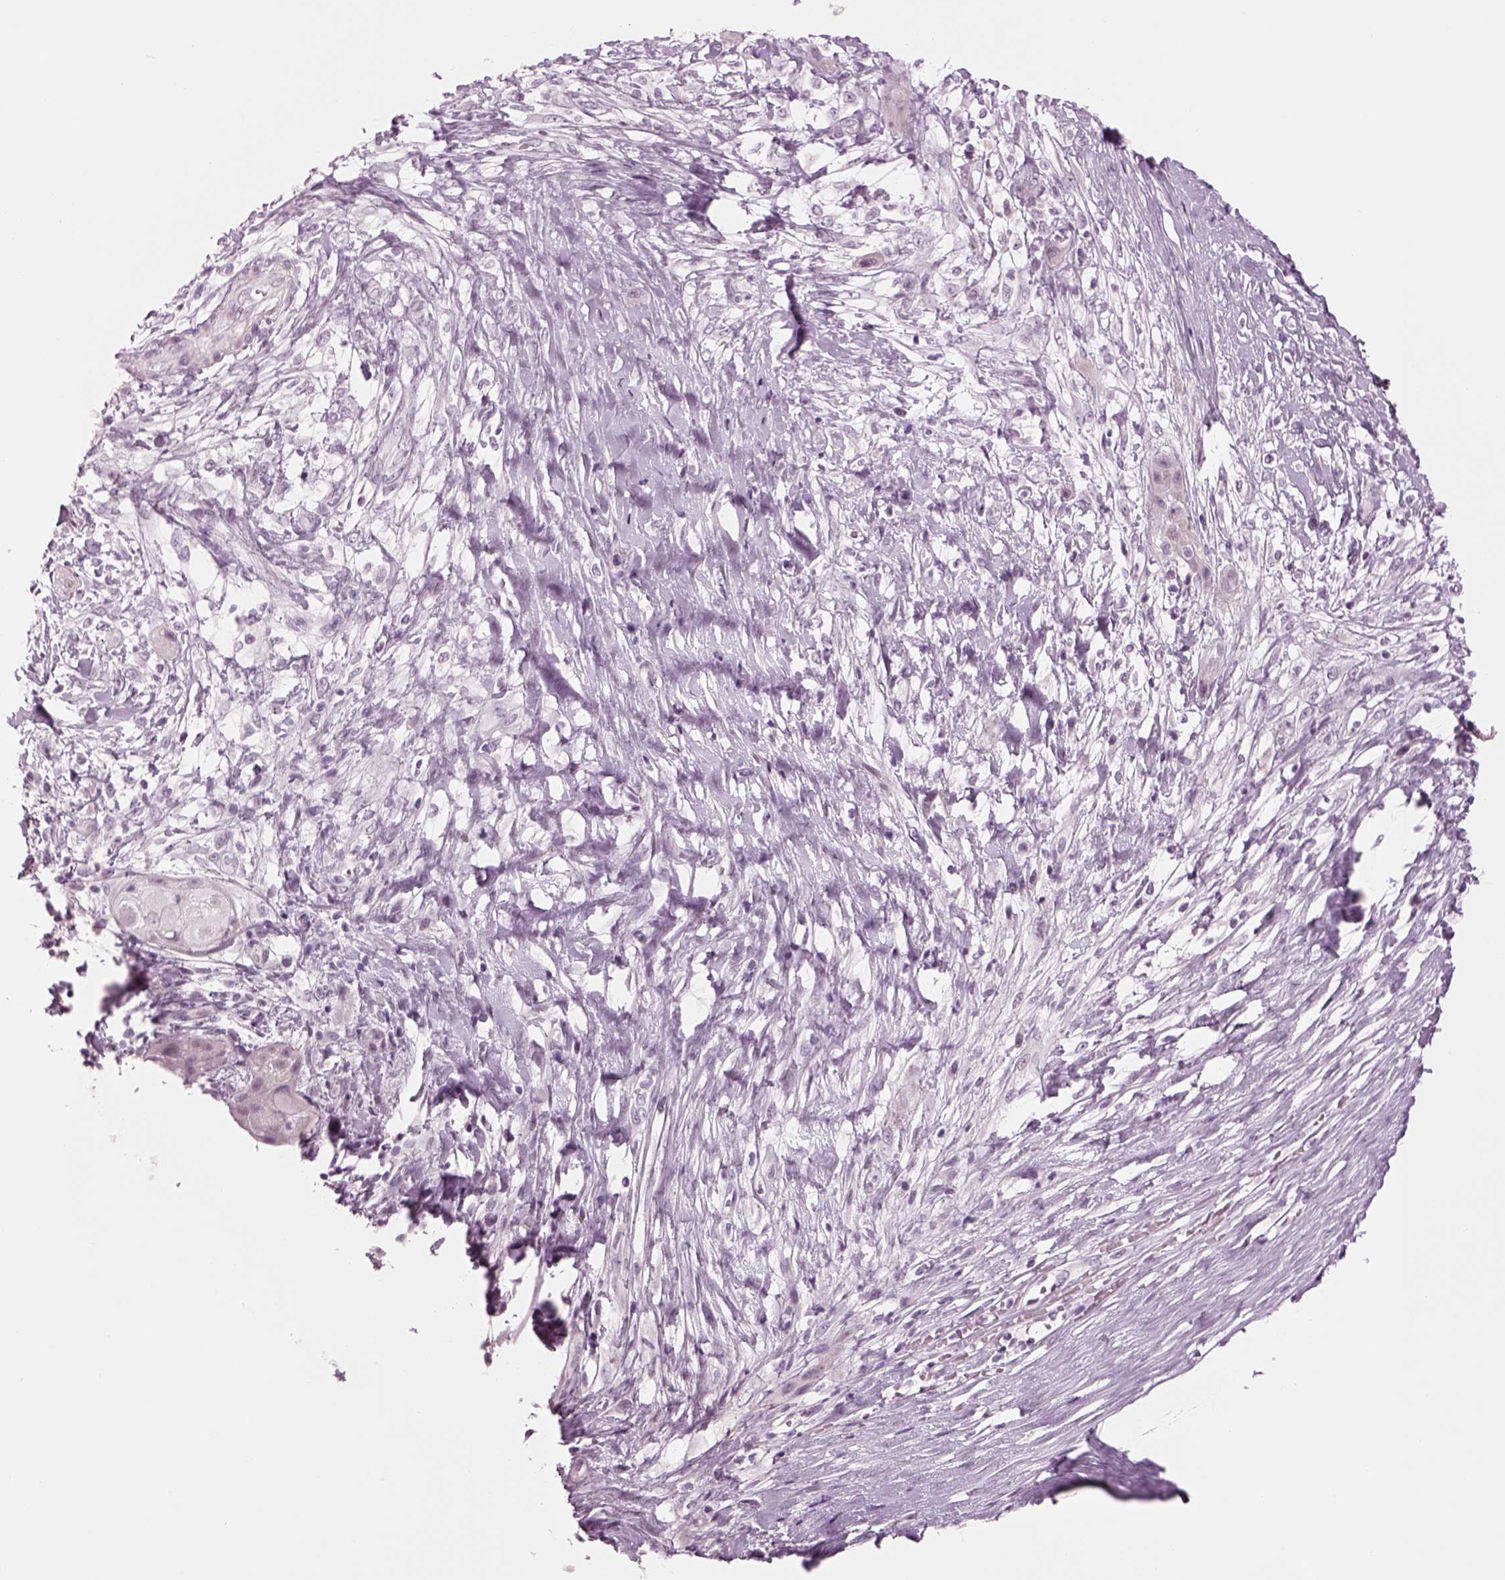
{"staining": {"intensity": "negative", "quantity": "none", "location": "none"}, "tissue": "skin cancer", "cell_type": "Tumor cells", "image_type": "cancer", "snomed": [{"axis": "morphology", "description": "Squamous cell carcinoma, NOS"}, {"axis": "topography", "description": "Skin"}], "caption": "A micrograph of skin cancer stained for a protein demonstrates no brown staining in tumor cells. (DAB IHC visualized using brightfield microscopy, high magnification).", "gene": "LRRIQ3", "patient": {"sex": "male", "age": 62}}